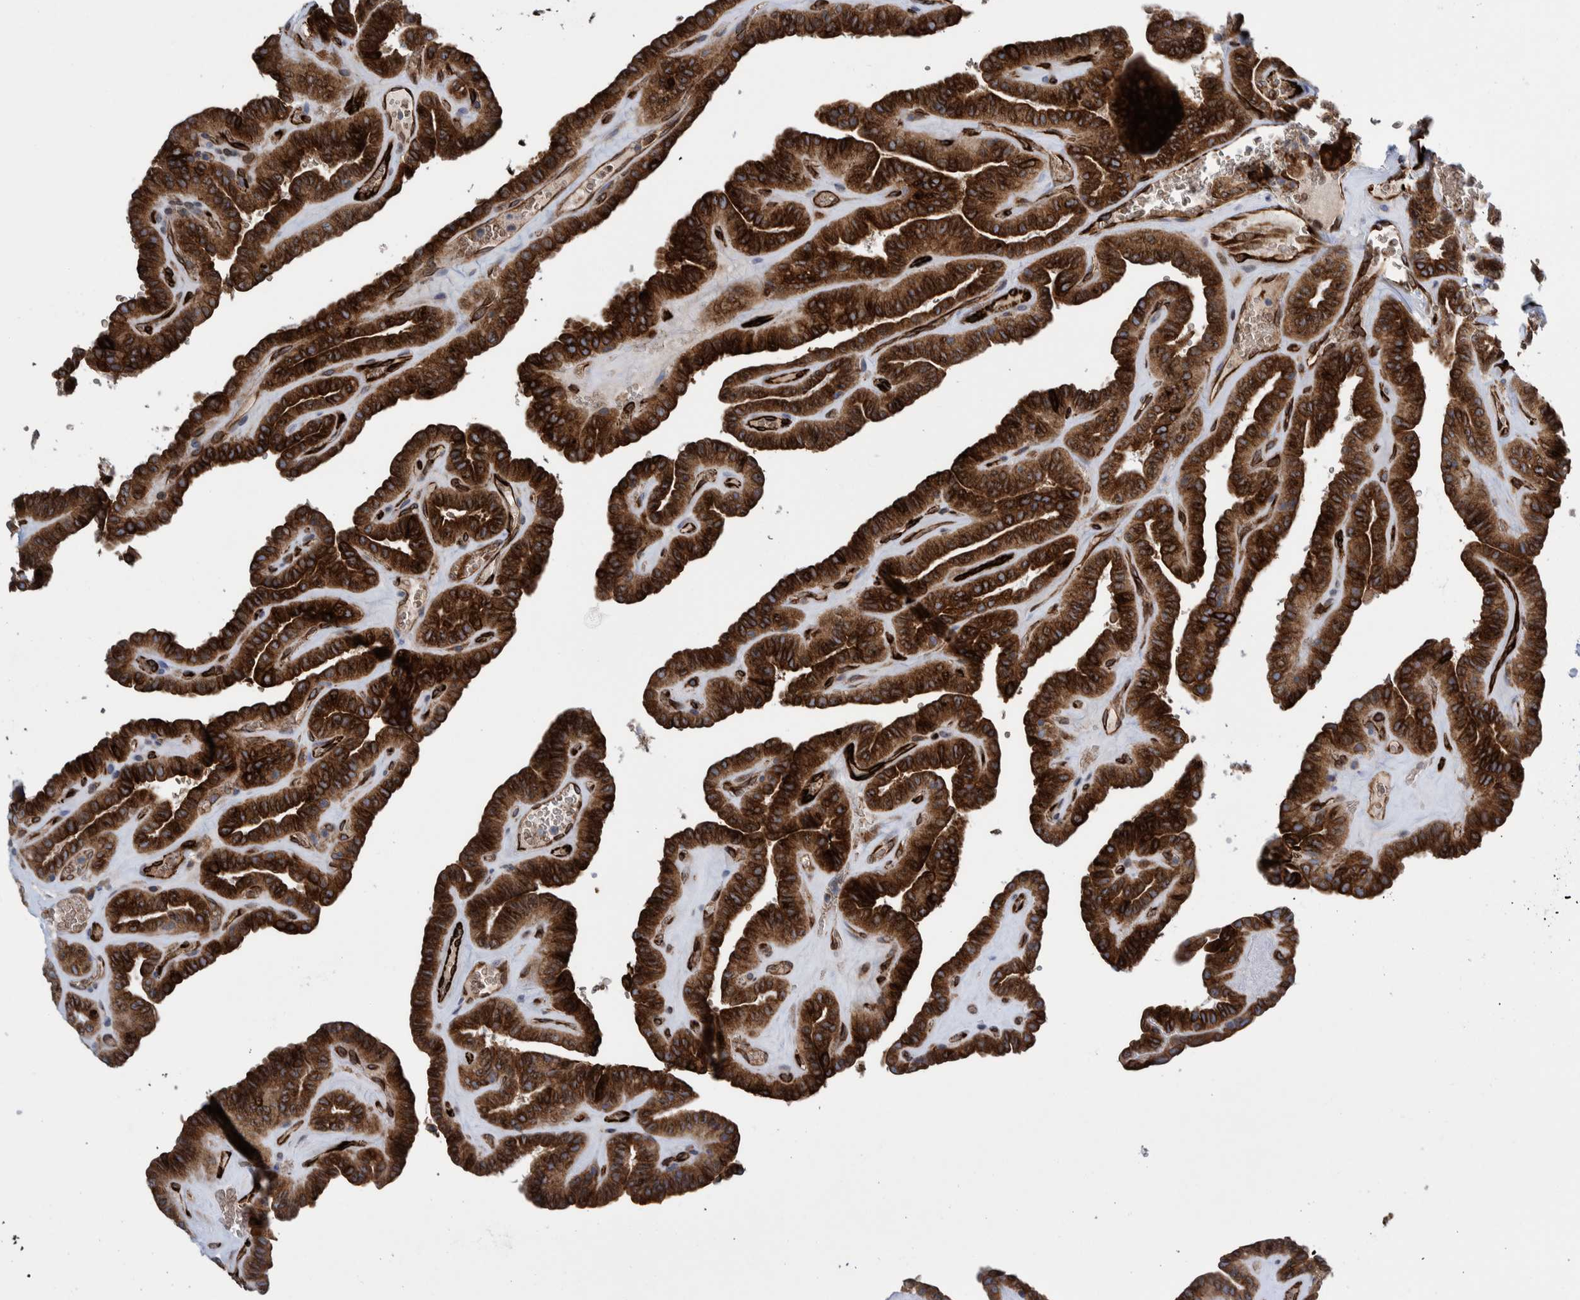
{"staining": {"intensity": "strong", "quantity": ">75%", "location": "cytoplasmic/membranous"}, "tissue": "thyroid cancer", "cell_type": "Tumor cells", "image_type": "cancer", "snomed": [{"axis": "morphology", "description": "Papillary adenocarcinoma, NOS"}, {"axis": "topography", "description": "Thyroid gland"}], "caption": "About >75% of tumor cells in human papillary adenocarcinoma (thyroid) exhibit strong cytoplasmic/membranous protein staining as visualized by brown immunohistochemical staining.", "gene": "THEM6", "patient": {"sex": "male", "age": 77}}